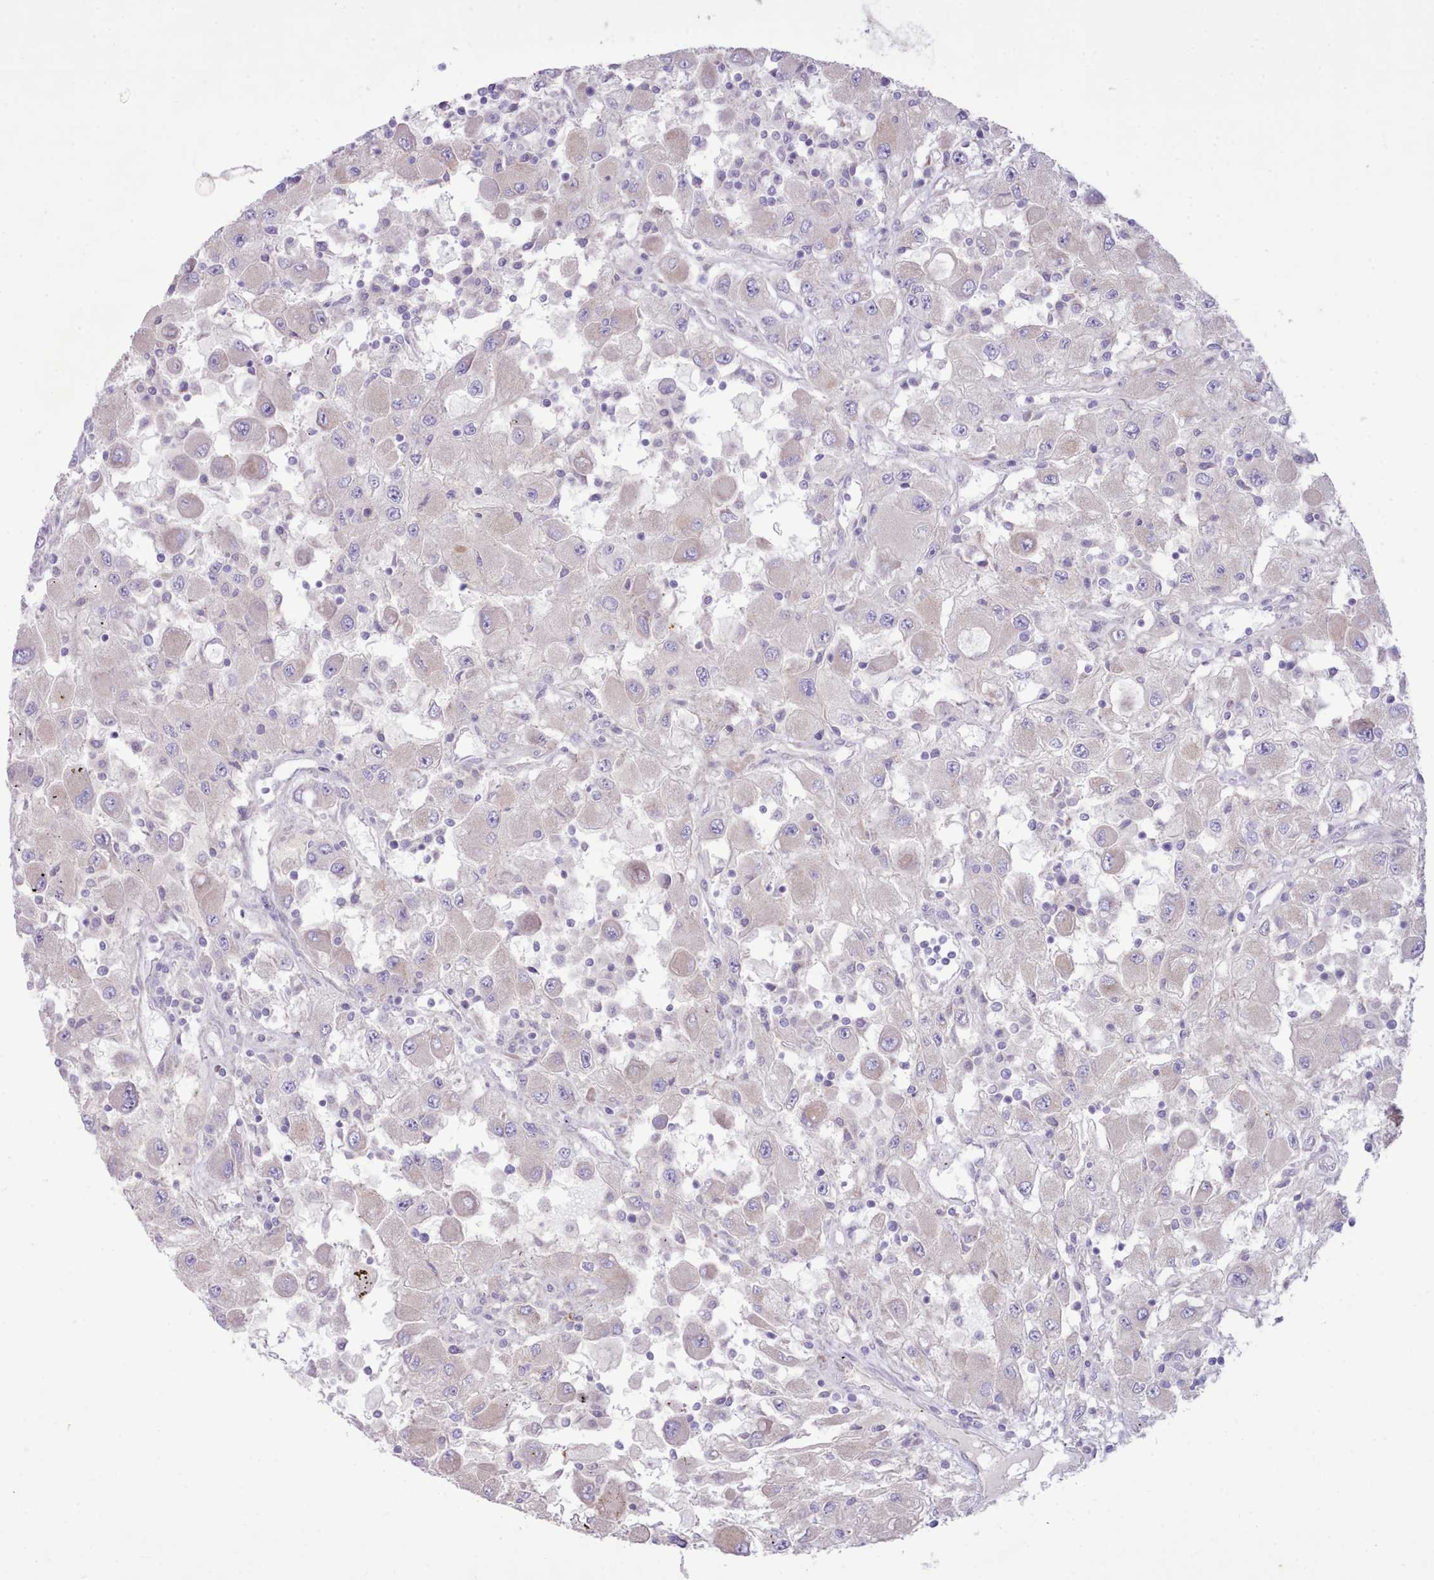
{"staining": {"intensity": "negative", "quantity": "none", "location": "none"}, "tissue": "renal cancer", "cell_type": "Tumor cells", "image_type": "cancer", "snomed": [{"axis": "morphology", "description": "Adenocarcinoma, NOS"}, {"axis": "topography", "description": "Kidney"}], "caption": "A photomicrograph of adenocarcinoma (renal) stained for a protein shows no brown staining in tumor cells.", "gene": "CCL1", "patient": {"sex": "female", "age": 67}}